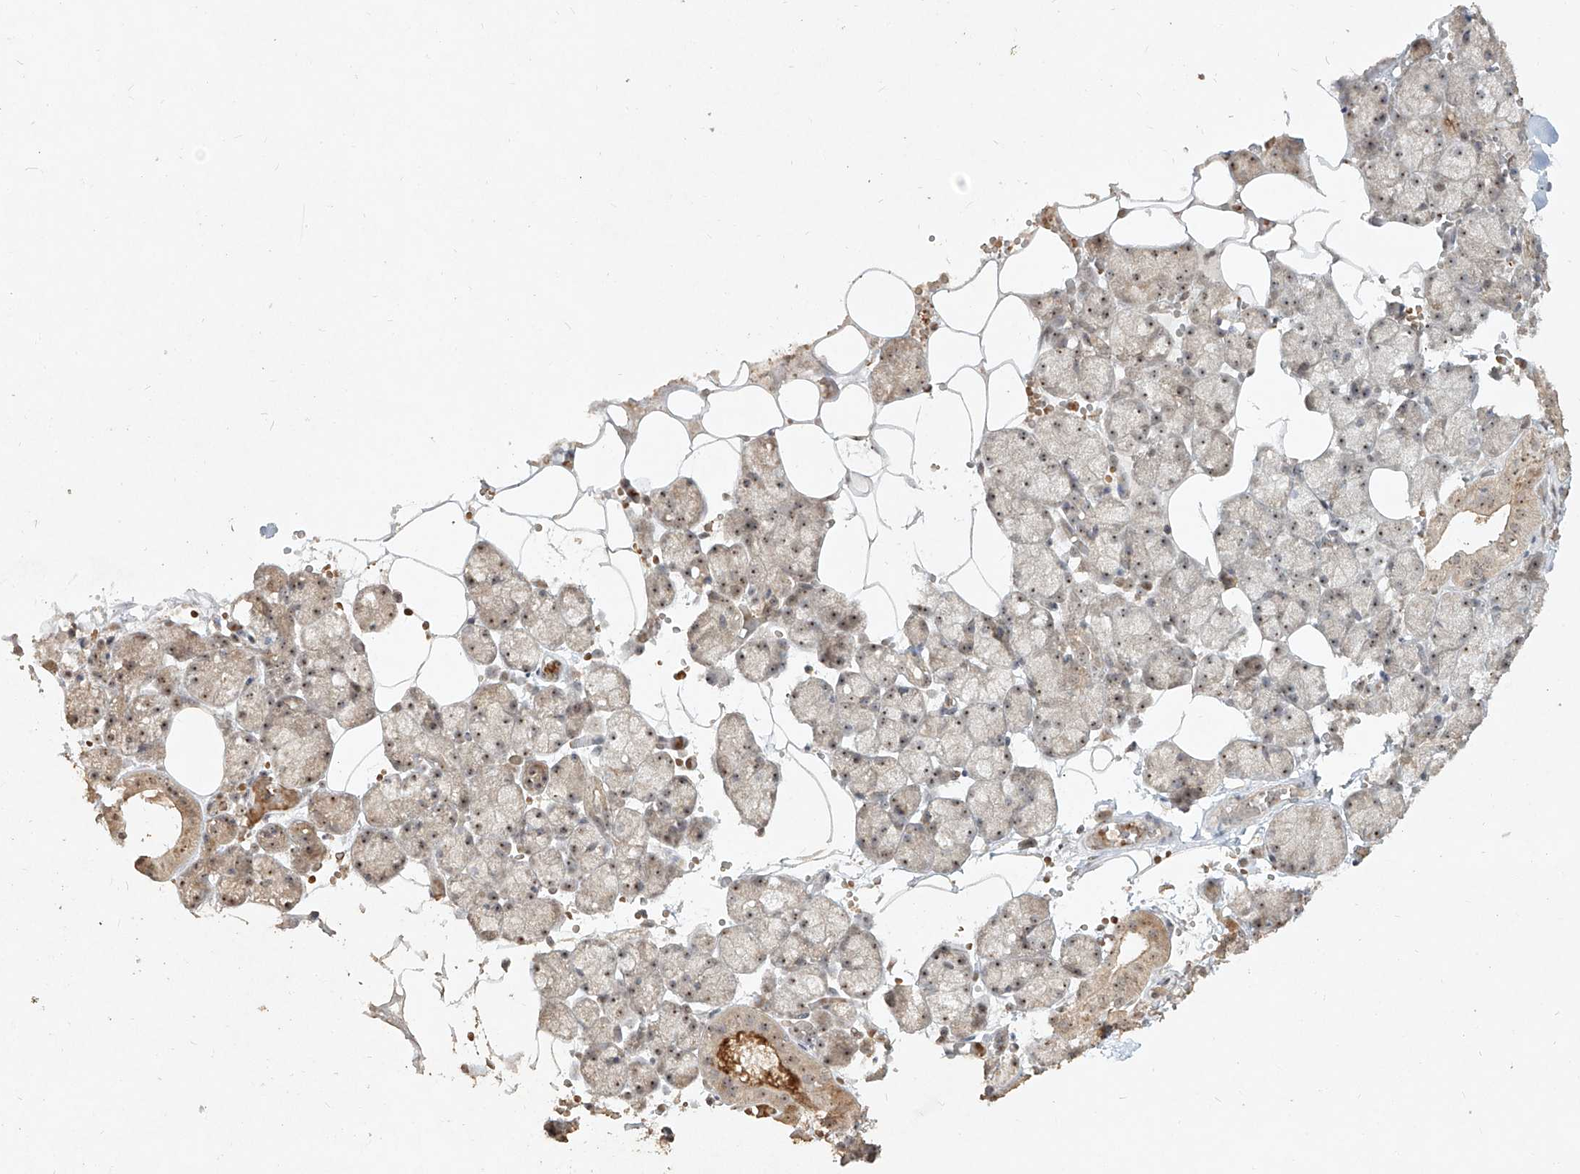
{"staining": {"intensity": "weak", "quantity": ">75%", "location": "cytoplasmic/membranous,nuclear"}, "tissue": "salivary gland", "cell_type": "Glandular cells", "image_type": "normal", "snomed": [{"axis": "morphology", "description": "Normal tissue, NOS"}, {"axis": "topography", "description": "Salivary gland"}], "caption": "High-magnification brightfield microscopy of benign salivary gland stained with DAB (3,3'-diaminobenzidine) (brown) and counterstained with hematoxylin (blue). glandular cells exhibit weak cytoplasmic/membranous,nuclear staining is appreciated in about>75% of cells. (DAB (3,3'-diaminobenzidine) IHC, brown staining for protein, blue staining for nuclei).", "gene": "BYSL", "patient": {"sex": "male", "age": 62}}